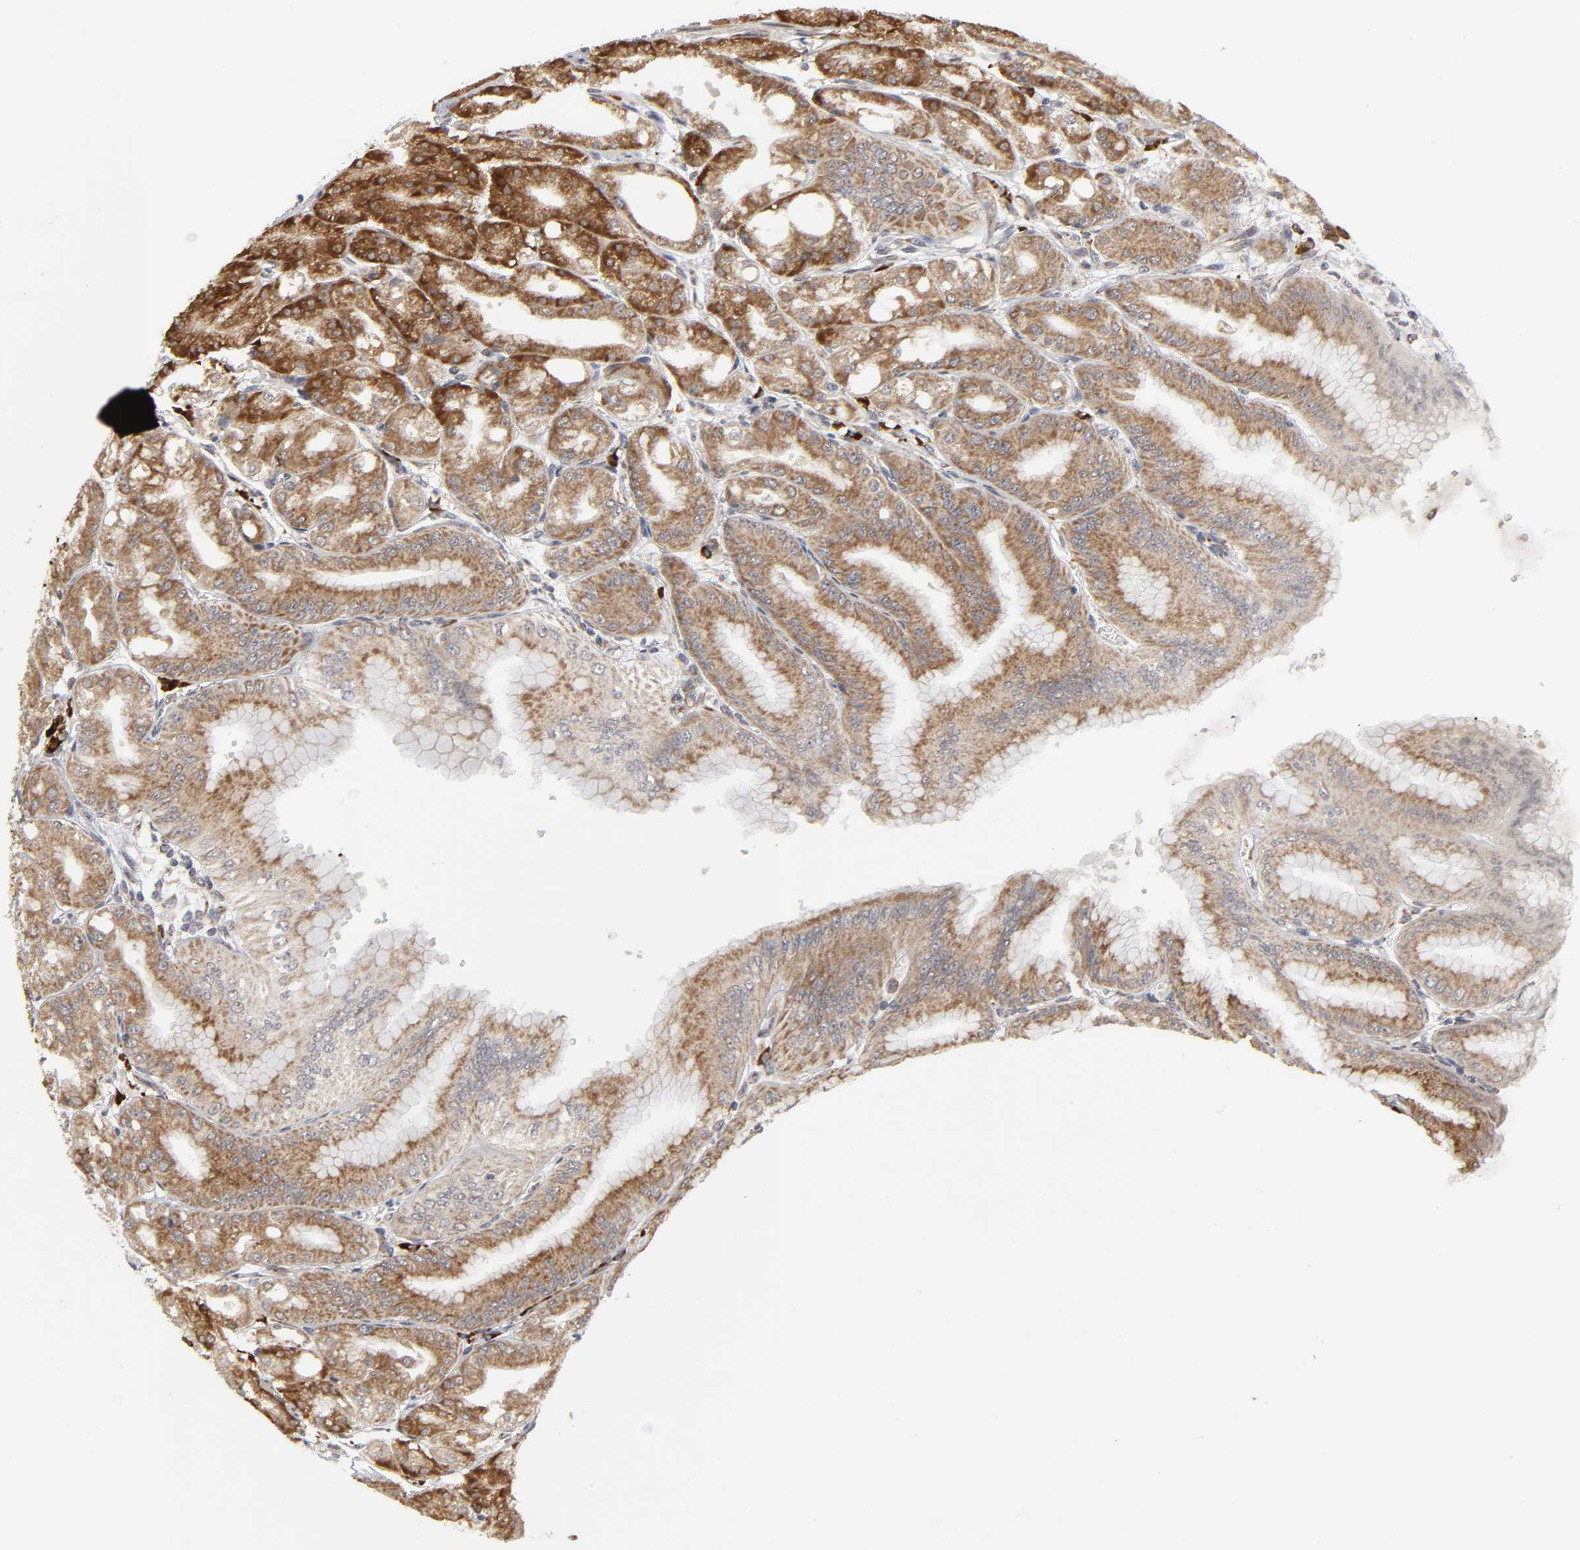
{"staining": {"intensity": "moderate", "quantity": ">75%", "location": "cytoplasmic/membranous"}, "tissue": "stomach", "cell_type": "Glandular cells", "image_type": "normal", "snomed": [{"axis": "morphology", "description": "Normal tissue, NOS"}, {"axis": "topography", "description": "Stomach, lower"}], "caption": "Stomach stained for a protein reveals moderate cytoplasmic/membranous positivity in glandular cells.", "gene": "SLC30A9", "patient": {"sex": "male", "age": 71}}